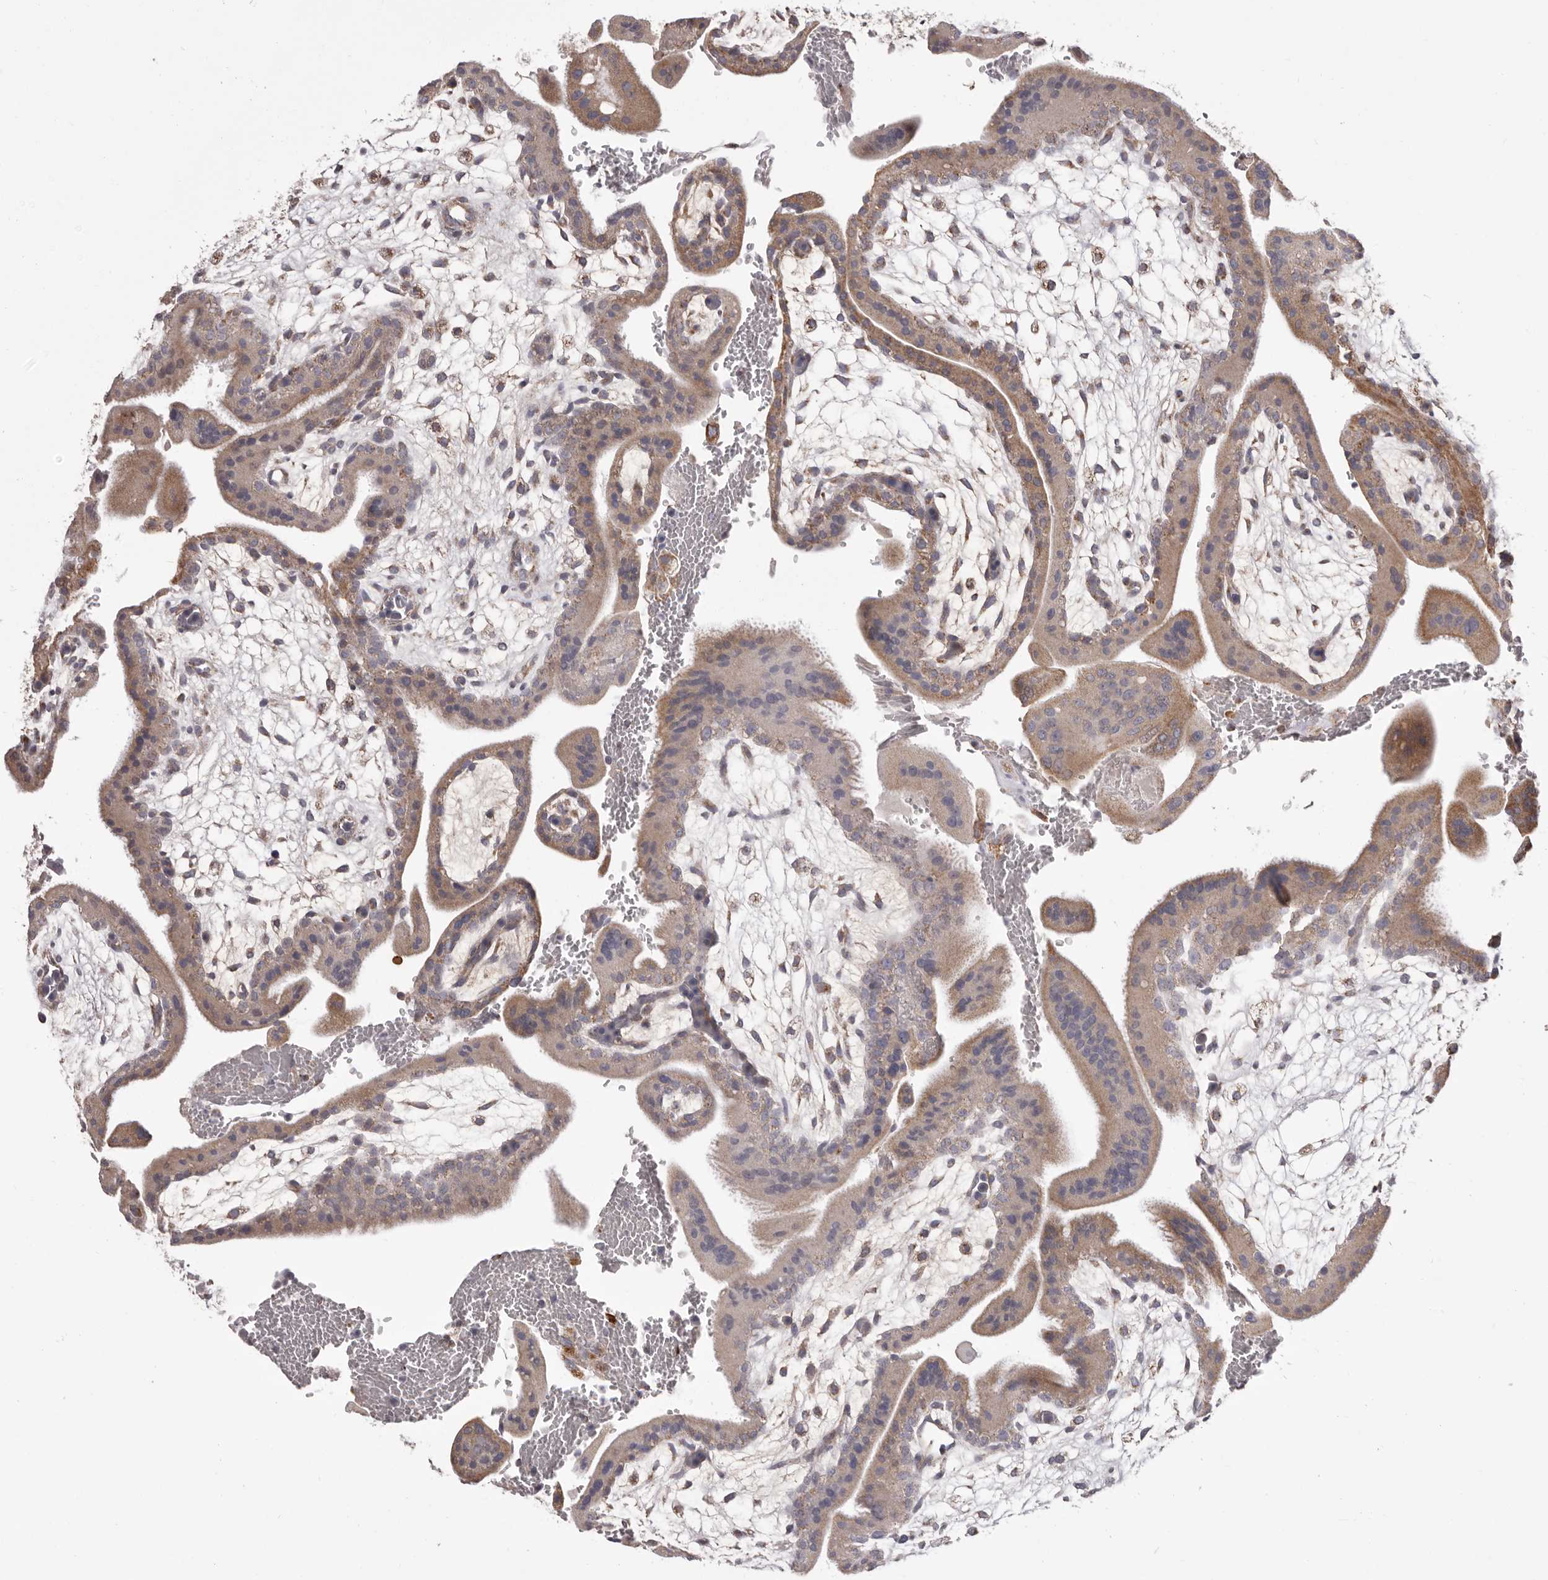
{"staining": {"intensity": "moderate", "quantity": "25%-75%", "location": "cytoplasmic/membranous"}, "tissue": "placenta", "cell_type": "Trophoblastic cells", "image_type": "normal", "snomed": [{"axis": "morphology", "description": "Normal tissue, NOS"}, {"axis": "topography", "description": "Placenta"}], "caption": "Protein expression analysis of normal human placenta reveals moderate cytoplasmic/membranous positivity in about 25%-75% of trophoblastic cells.", "gene": "CHRM2", "patient": {"sex": "female", "age": 35}}